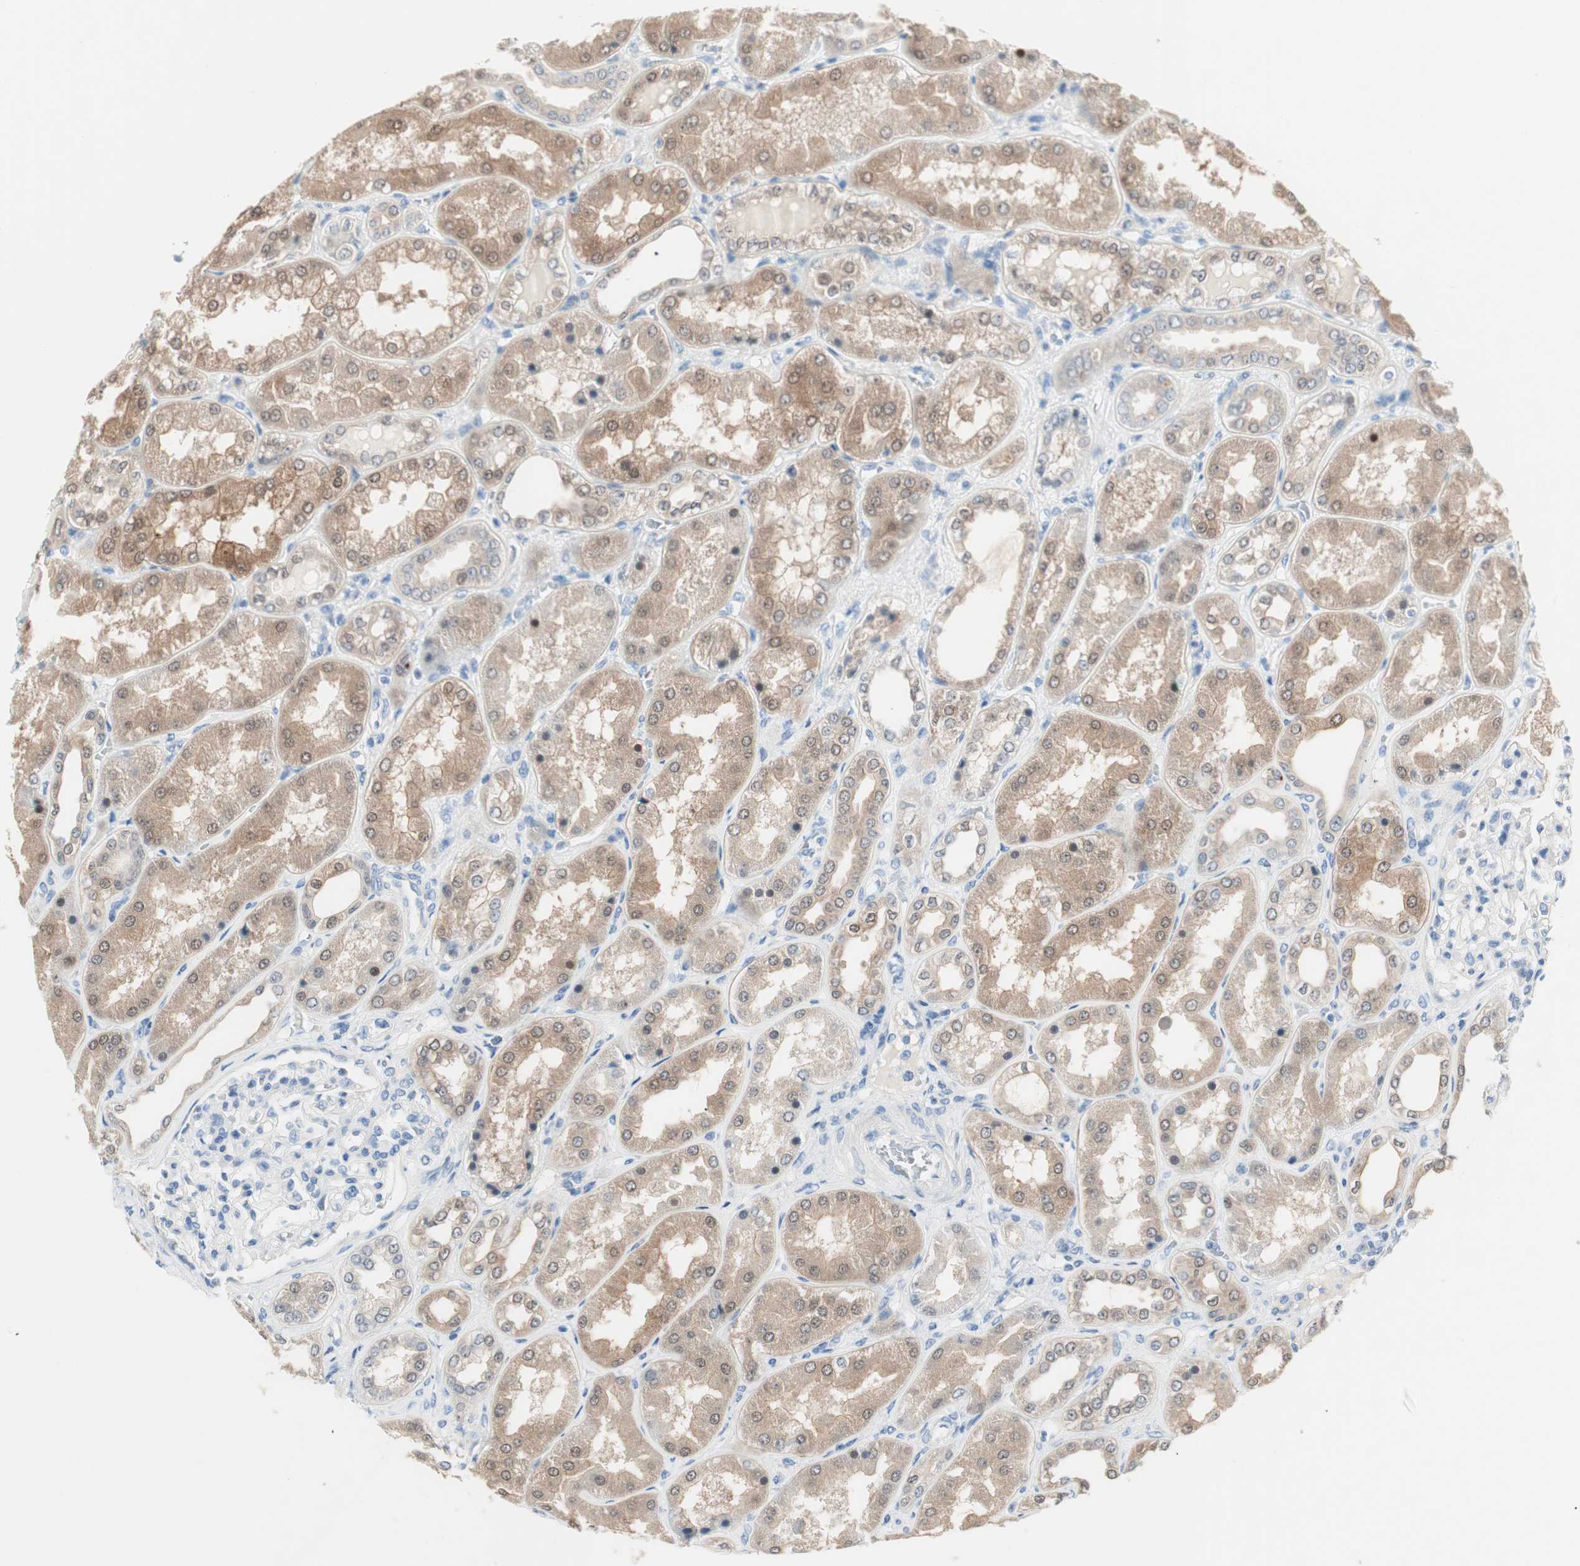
{"staining": {"intensity": "negative", "quantity": "none", "location": "none"}, "tissue": "kidney", "cell_type": "Cells in glomeruli", "image_type": "normal", "snomed": [{"axis": "morphology", "description": "Normal tissue, NOS"}, {"axis": "topography", "description": "Kidney"}], "caption": "A high-resolution photomicrograph shows immunohistochemistry staining of normal kidney, which exhibits no significant positivity in cells in glomeruli. (DAB (3,3'-diaminobenzidine) immunohistochemistry visualized using brightfield microscopy, high magnification).", "gene": "SULT1C2", "patient": {"sex": "female", "age": 56}}